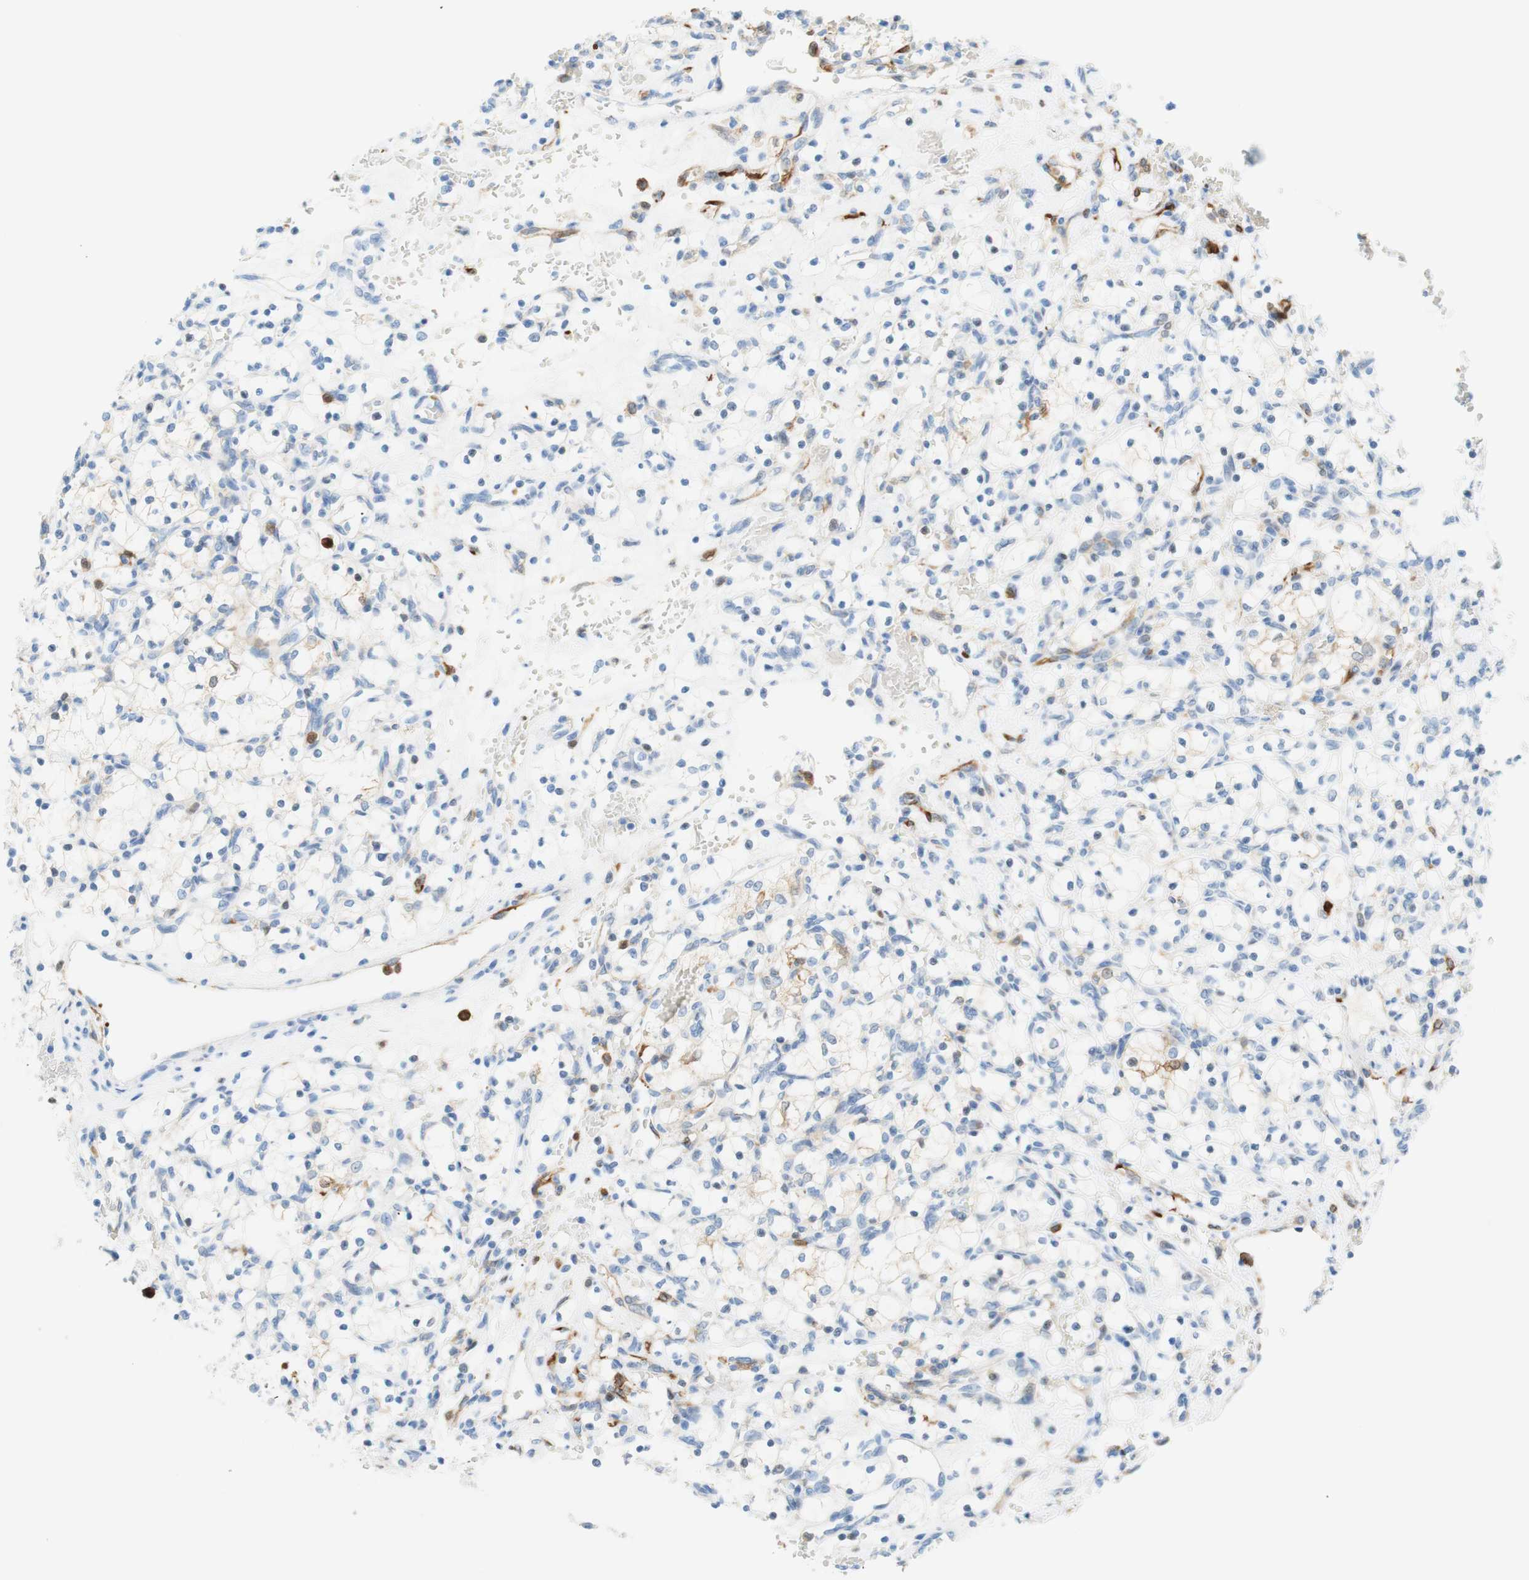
{"staining": {"intensity": "weak", "quantity": "<25%", "location": "cytoplasmic/membranous"}, "tissue": "renal cancer", "cell_type": "Tumor cells", "image_type": "cancer", "snomed": [{"axis": "morphology", "description": "Adenocarcinoma, NOS"}, {"axis": "topography", "description": "Kidney"}], "caption": "Immunohistochemistry (IHC) of renal cancer exhibits no staining in tumor cells.", "gene": "STMN1", "patient": {"sex": "female", "age": 69}}